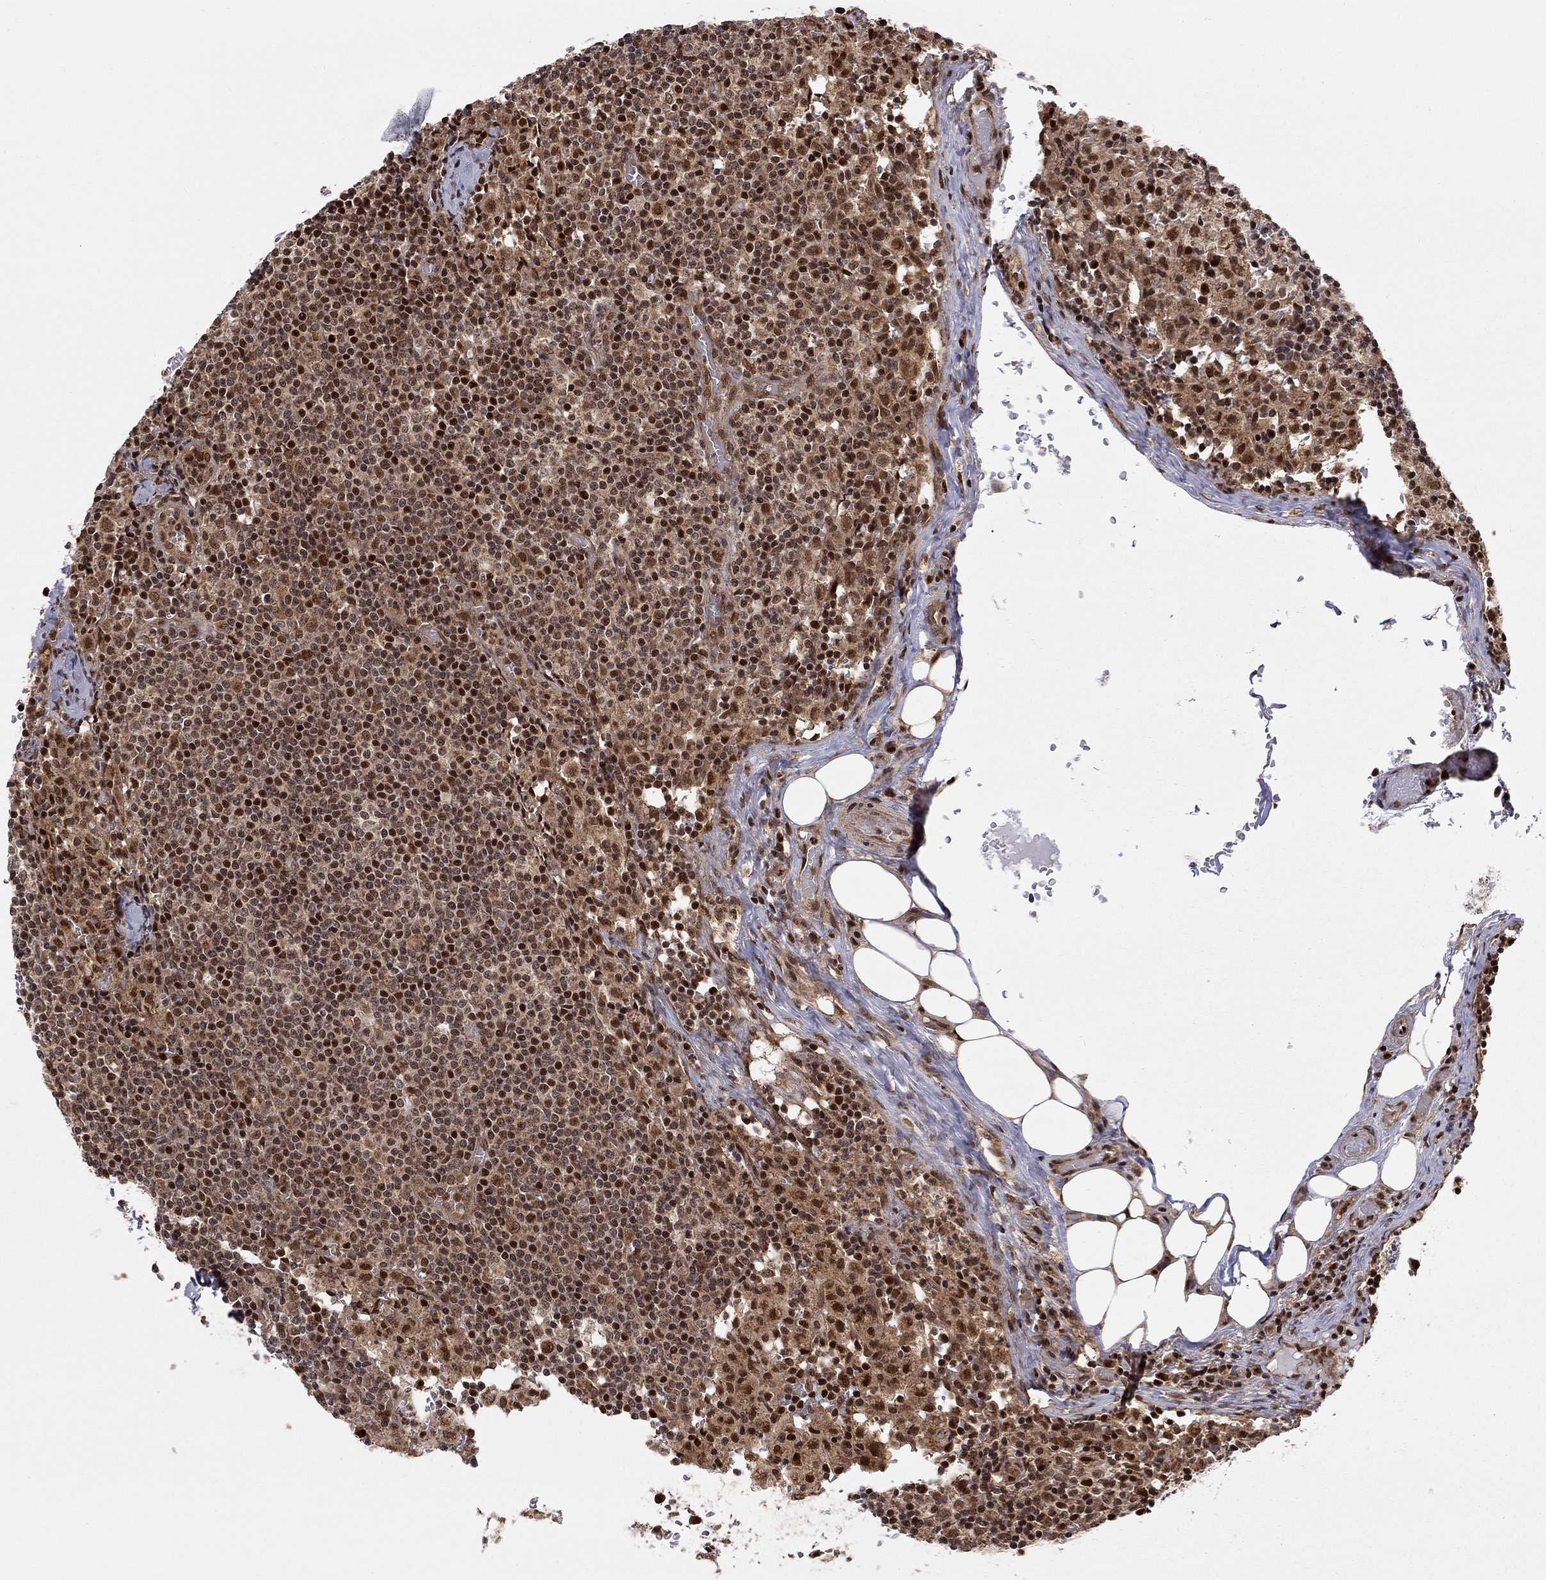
{"staining": {"intensity": "strong", "quantity": "<25%", "location": "nuclear"}, "tissue": "lymph node", "cell_type": "Germinal center cells", "image_type": "normal", "snomed": [{"axis": "morphology", "description": "Normal tissue, NOS"}, {"axis": "topography", "description": "Lymph node"}], "caption": "High-magnification brightfield microscopy of benign lymph node stained with DAB (3,3'-diaminobenzidine) (brown) and counterstained with hematoxylin (blue). germinal center cells exhibit strong nuclear staining is seen in approximately<25% of cells. The staining was performed using DAB (3,3'-diaminobenzidine), with brown indicating positive protein expression. Nuclei are stained blue with hematoxylin.", "gene": "ELOB", "patient": {"sex": "male", "age": 62}}